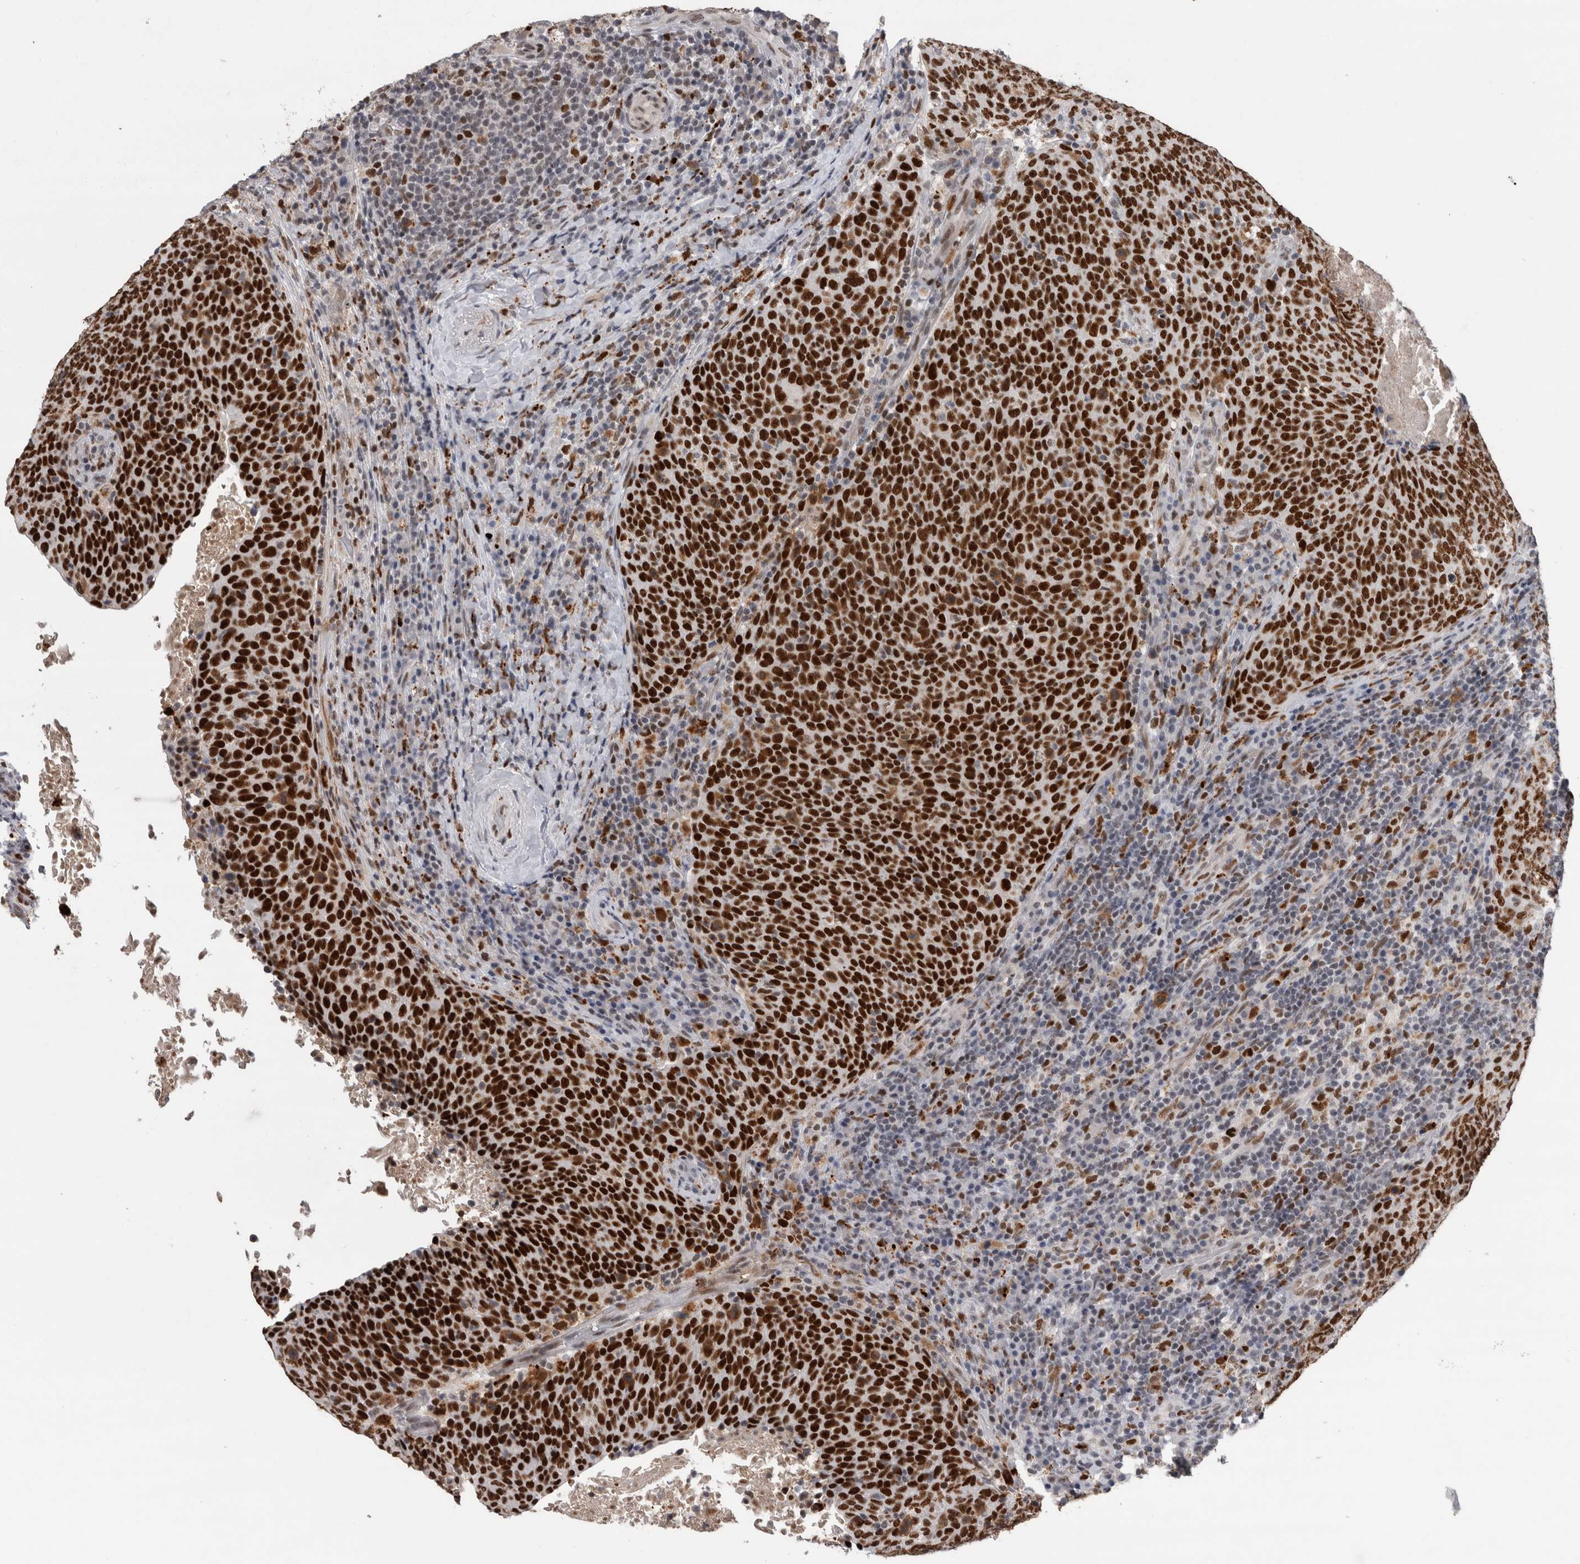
{"staining": {"intensity": "strong", "quantity": ">75%", "location": "nuclear"}, "tissue": "head and neck cancer", "cell_type": "Tumor cells", "image_type": "cancer", "snomed": [{"axis": "morphology", "description": "Squamous cell carcinoma, NOS"}, {"axis": "morphology", "description": "Squamous cell carcinoma, metastatic, NOS"}, {"axis": "topography", "description": "Lymph node"}, {"axis": "topography", "description": "Head-Neck"}], "caption": "Head and neck cancer stained for a protein (brown) displays strong nuclear positive positivity in approximately >75% of tumor cells.", "gene": "POLD2", "patient": {"sex": "male", "age": 62}}